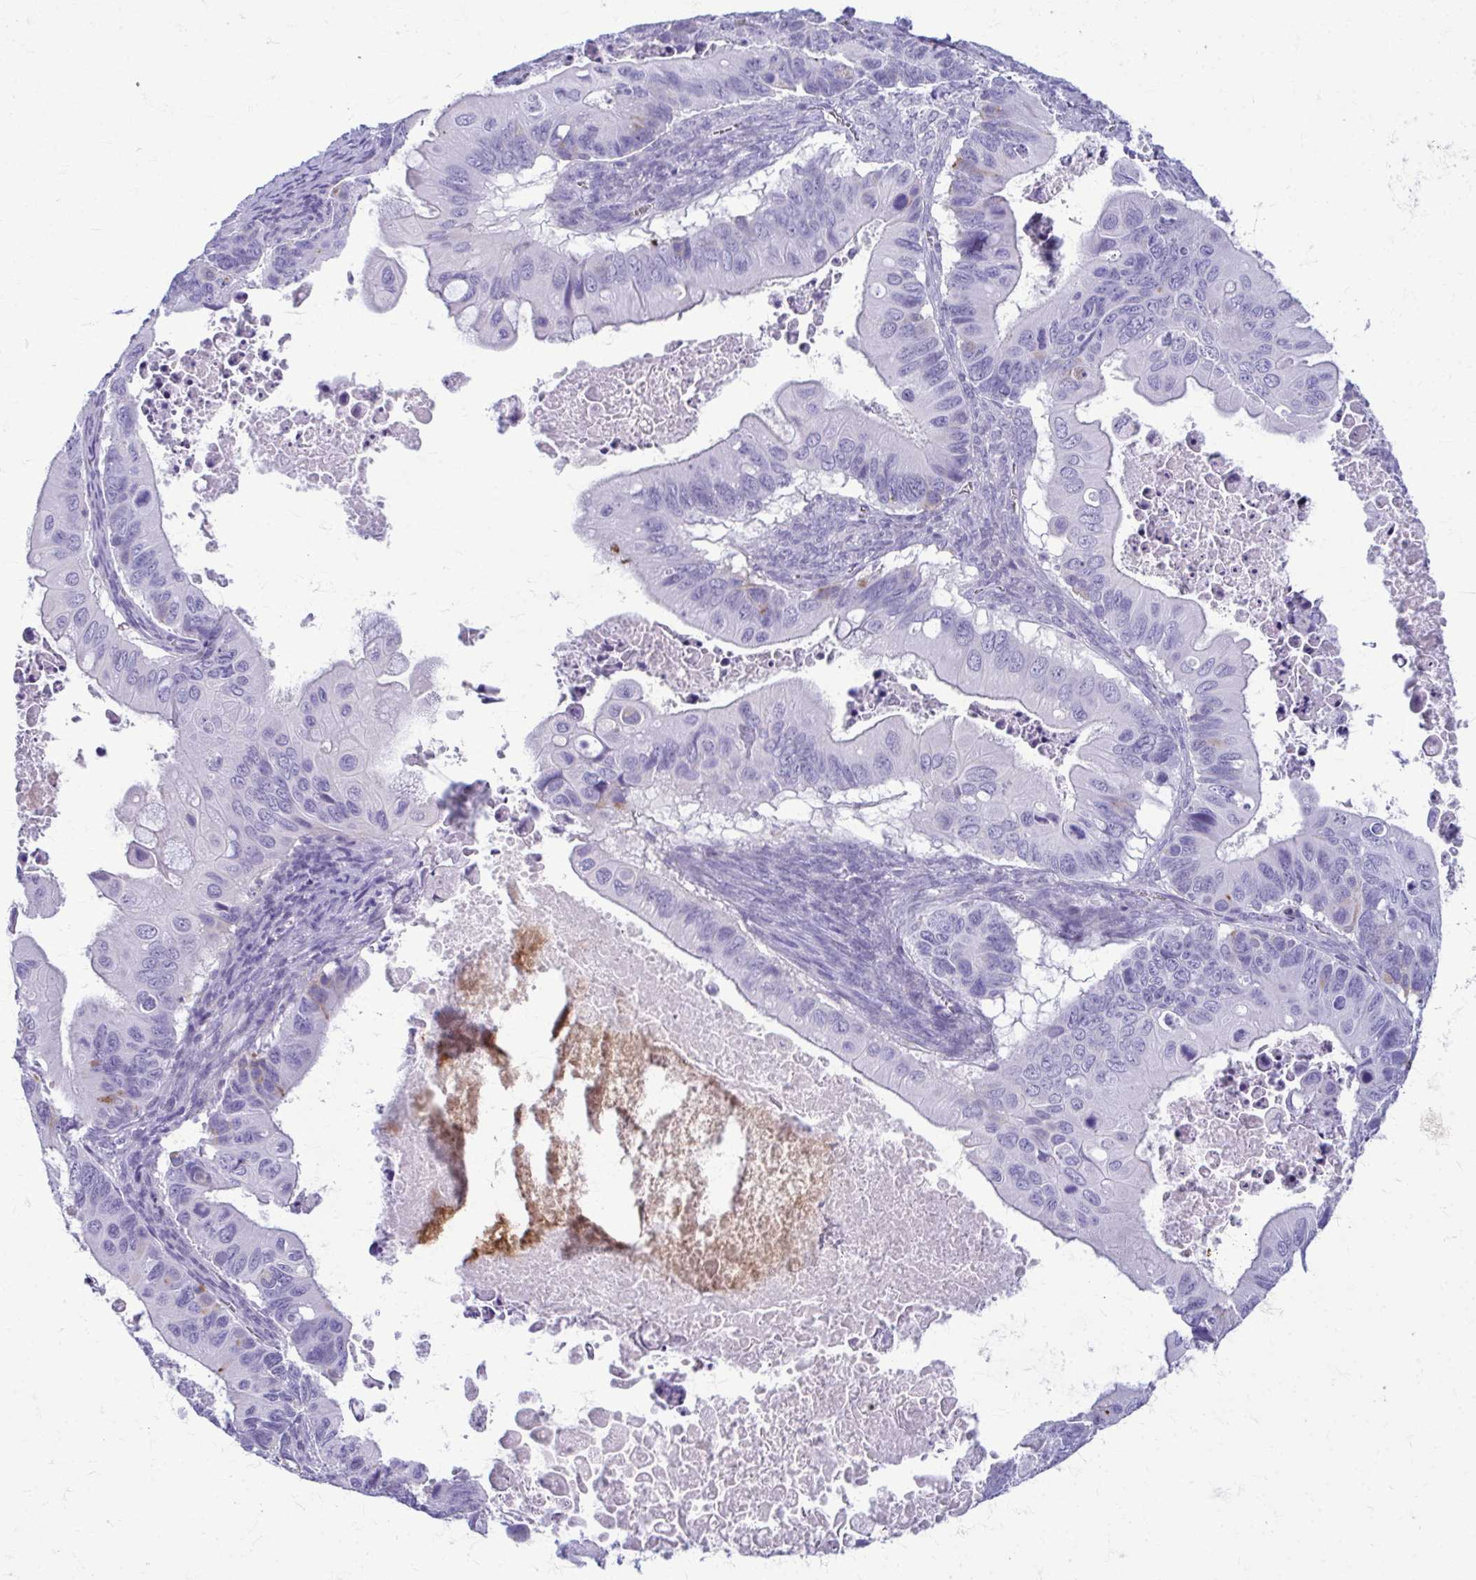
{"staining": {"intensity": "negative", "quantity": "none", "location": "none"}, "tissue": "ovarian cancer", "cell_type": "Tumor cells", "image_type": "cancer", "snomed": [{"axis": "morphology", "description": "Cystadenocarcinoma, mucinous, NOS"}, {"axis": "topography", "description": "Ovary"}], "caption": "Immunohistochemistry micrograph of neoplastic tissue: mucinous cystadenocarcinoma (ovarian) stained with DAB reveals no significant protein positivity in tumor cells.", "gene": "SERPINI1", "patient": {"sex": "female", "age": 64}}